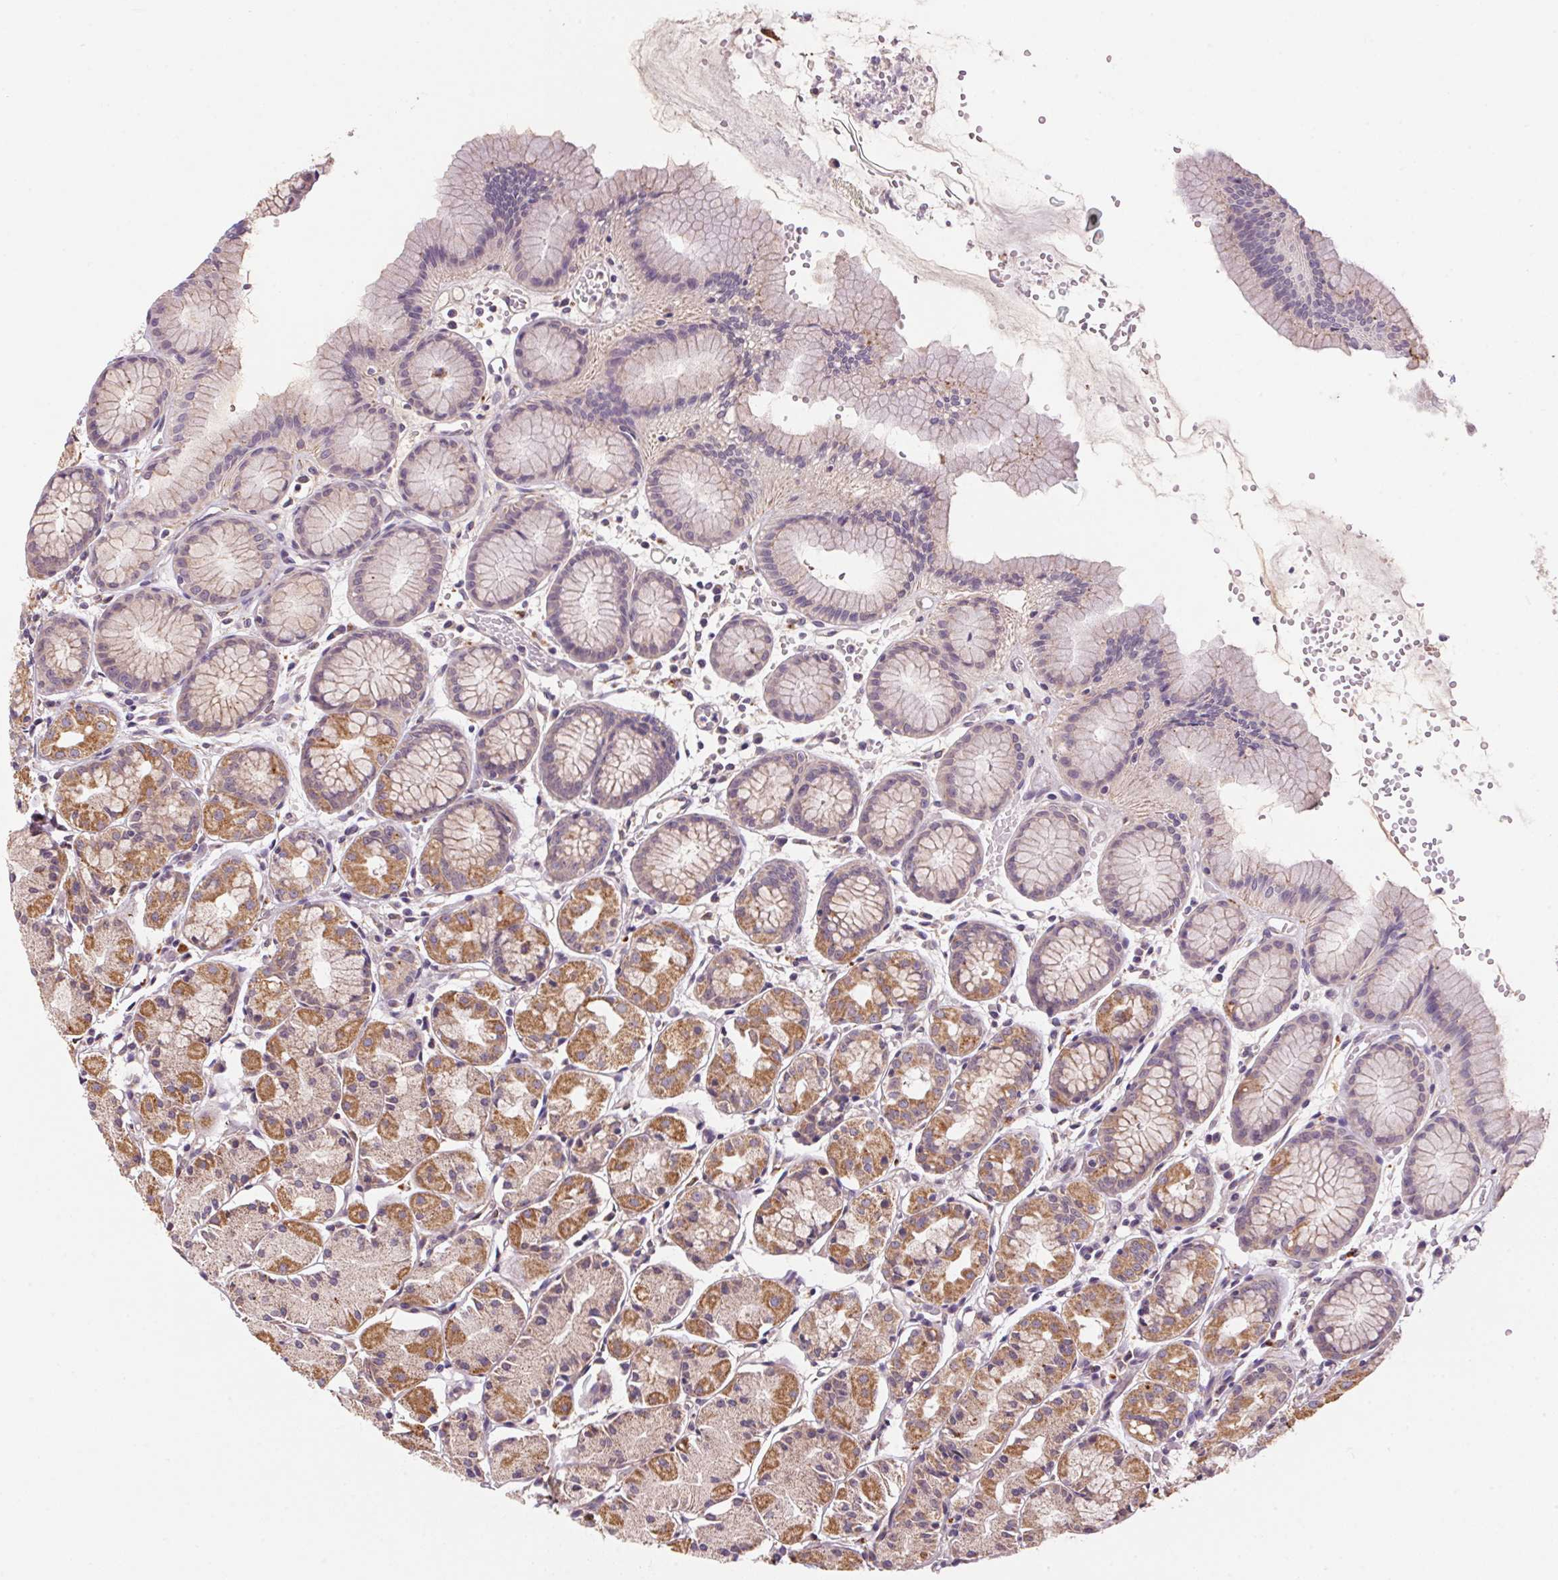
{"staining": {"intensity": "moderate", "quantity": "25%-75%", "location": "cytoplasmic/membranous"}, "tissue": "stomach", "cell_type": "Glandular cells", "image_type": "normal", "snomed": [{"axis": "morphology", "description": "Normal tissue, NOS"}, {"axis": "topography", "description": "Stomach, upper"}], "caption": "Moderate cytoplasmic/membranous expression for a protein is seen in approximately 25%-75% of glandular cells of unremarkable stomach using IHC.", "gene": "ADH5", "patient": {"sex": "male", "age": 47}}